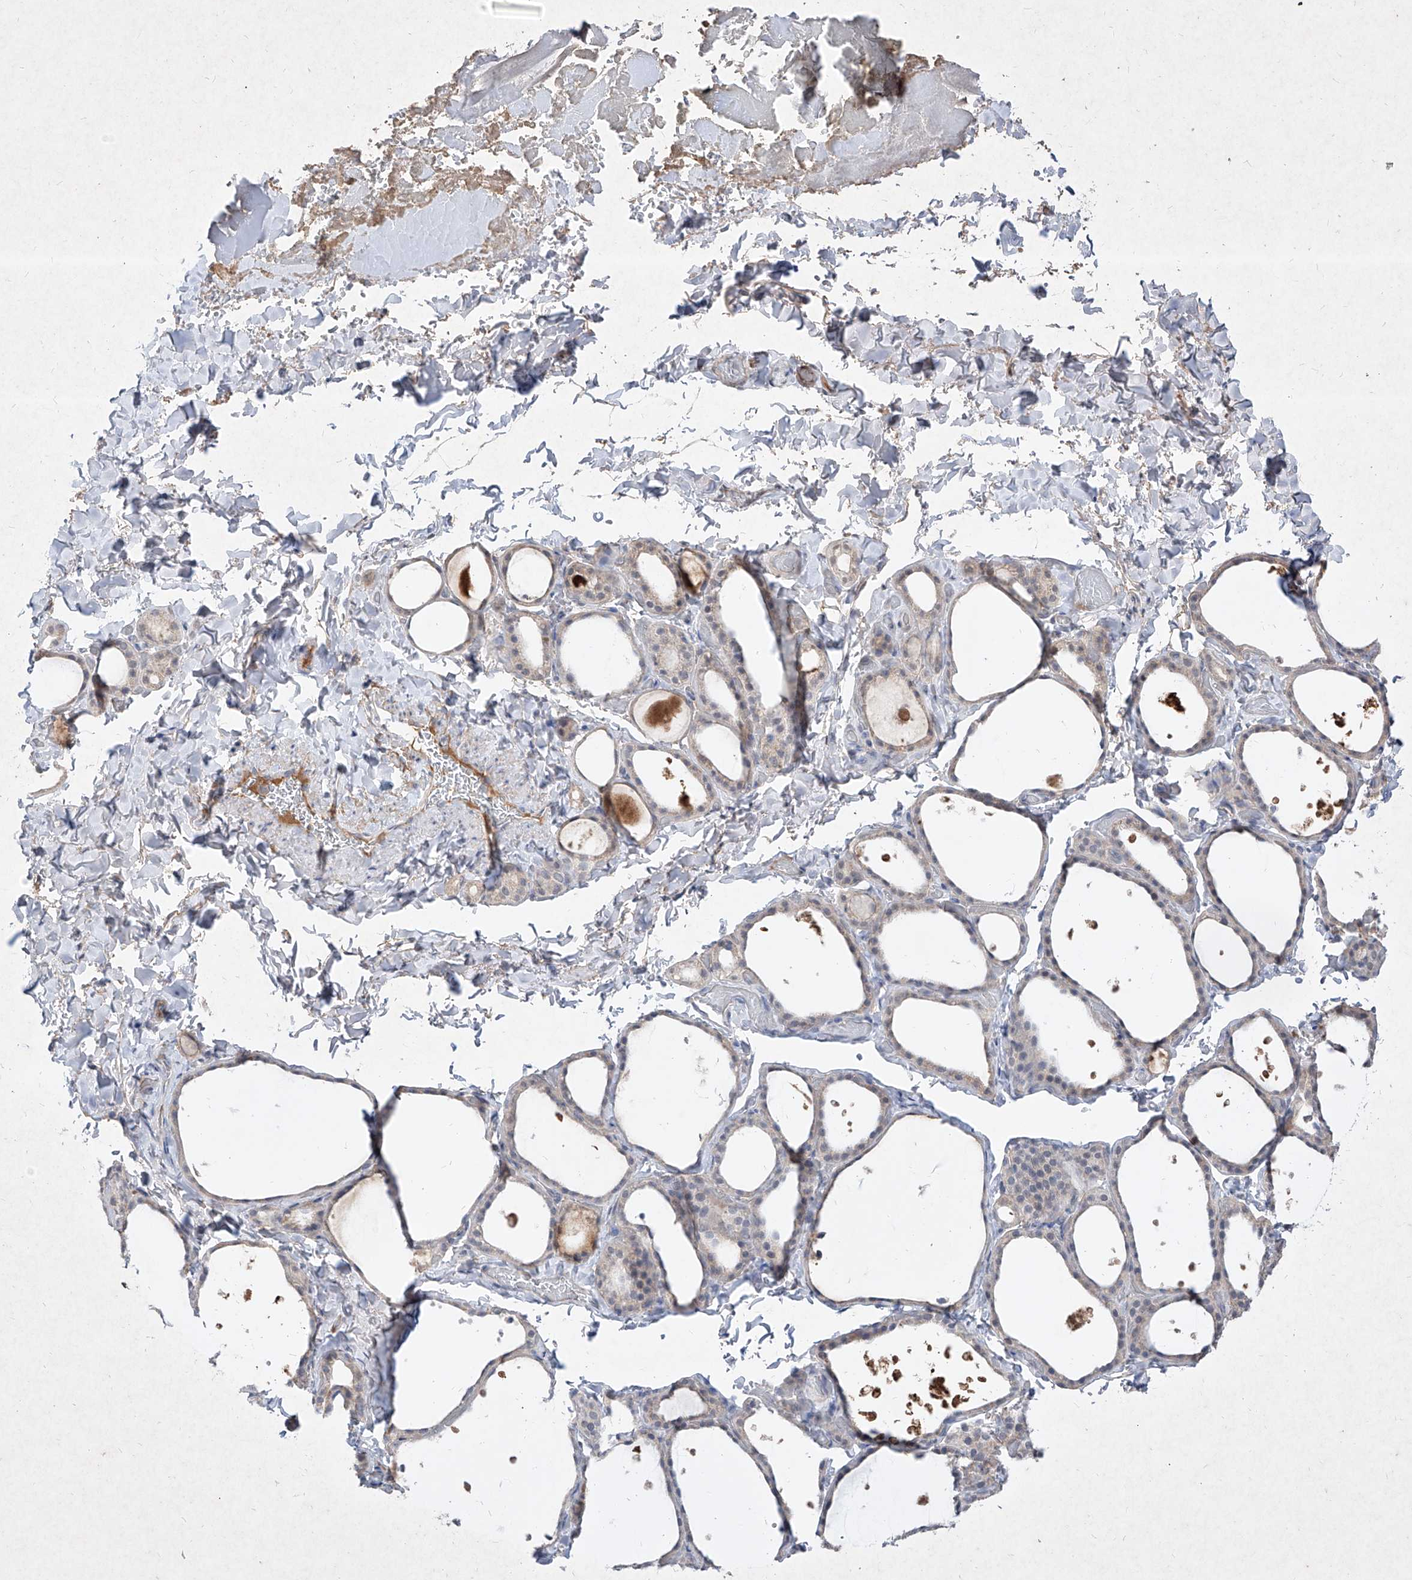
{"staining": {"intensity": "negative", "quantity": "none", "location": "none"}, "tissue": "thyroid gland", "cell_type": "Glandular cells", "image_type": "normal", "snomed": [{"axis": "morphology", "description": "Normal tissue, NOS"}, {"axis": "topography", "description": "Thyroid gland"}], "caption": "This is an immunohistochemistry photomicrograph of benign human thyroid gland. There is no staining in glandular cells.", "gene": "C4A", "patient": {"sex": "female", "age": 44}}